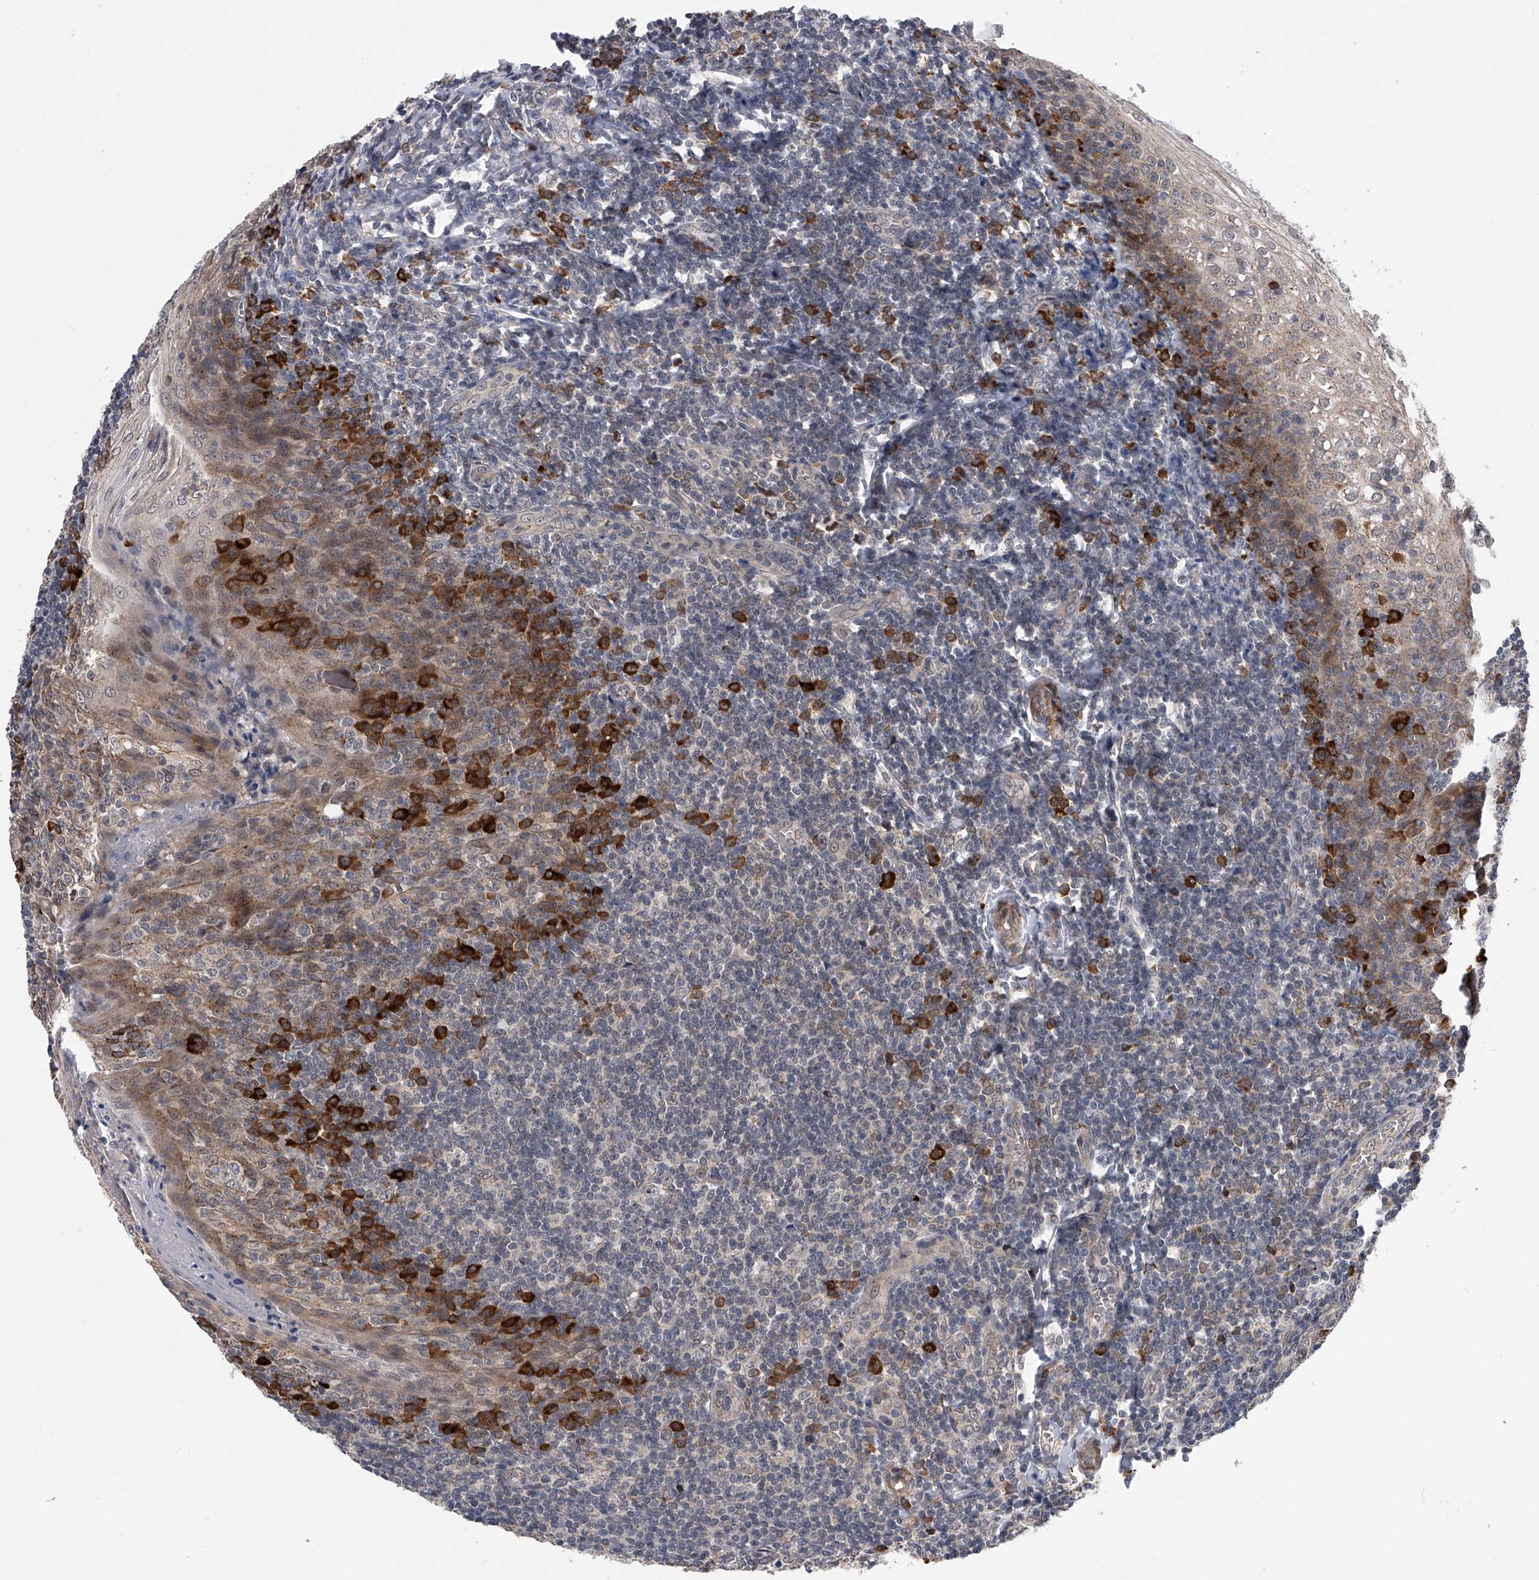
{"staining": {"intensity": "weak", "quantity": "<25%", "location": "cytoplasmic/membranous"}, "tissue": "tonsil", "cell_type": "Germinal center cells", "image_type": "normal", "snomed": [{"axis": "morphology", "description": "Normal tissue, NOS"}, {"axis": "topography", "description": "Tonsil"}], "caption": "Immunohistochemistry of normal tonsil displays no expression in germinal center cells. Brightfield microscopy of immunohistochemistry stained with DAB (3,3'-diaminobenzidine) (brown) and hematoxylin (blue), captured at high magnification.", "gene": "SPOCK1", "patient": {"sex": "male", "age": 27}}